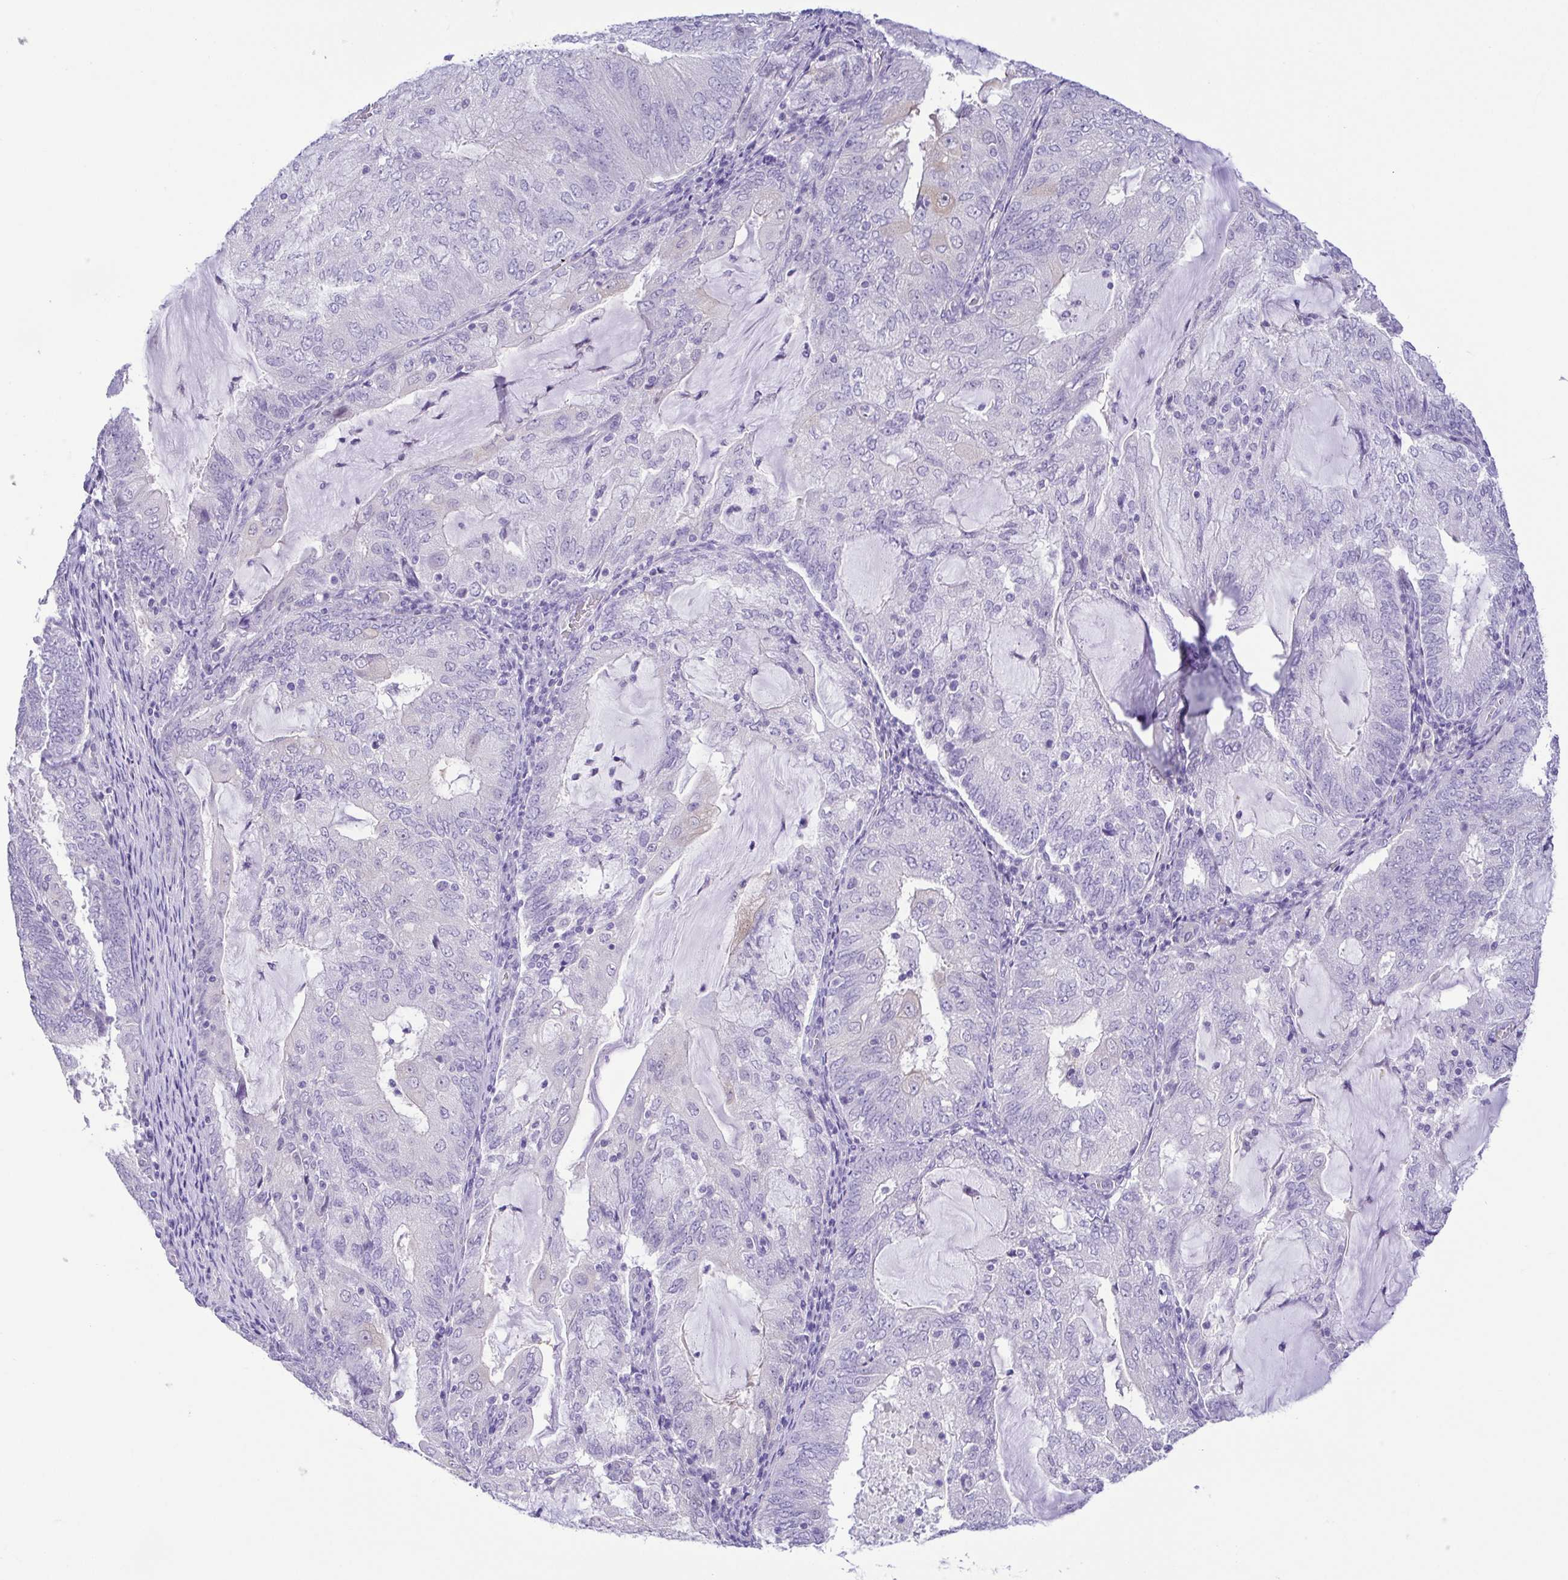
{"staining": {"intensity": "negative", "quantity": "none", "location": "none"}, "tissue": "endometrial cancer", "cell_type": "Tumor cells", "image_type": "cancer", "snomed": [{"axis": "morphology", "description": "Adenocarcinoma, NOS"}, {"axis": "topography", "description": "Endometrium"}], "caption": "Immunohistochemical staining of endometrial adenocarcinoma exhibits no significant positivity in tumor cells.", "gene": "EPB42", "patient": {"sex": "female", "age": 81}}